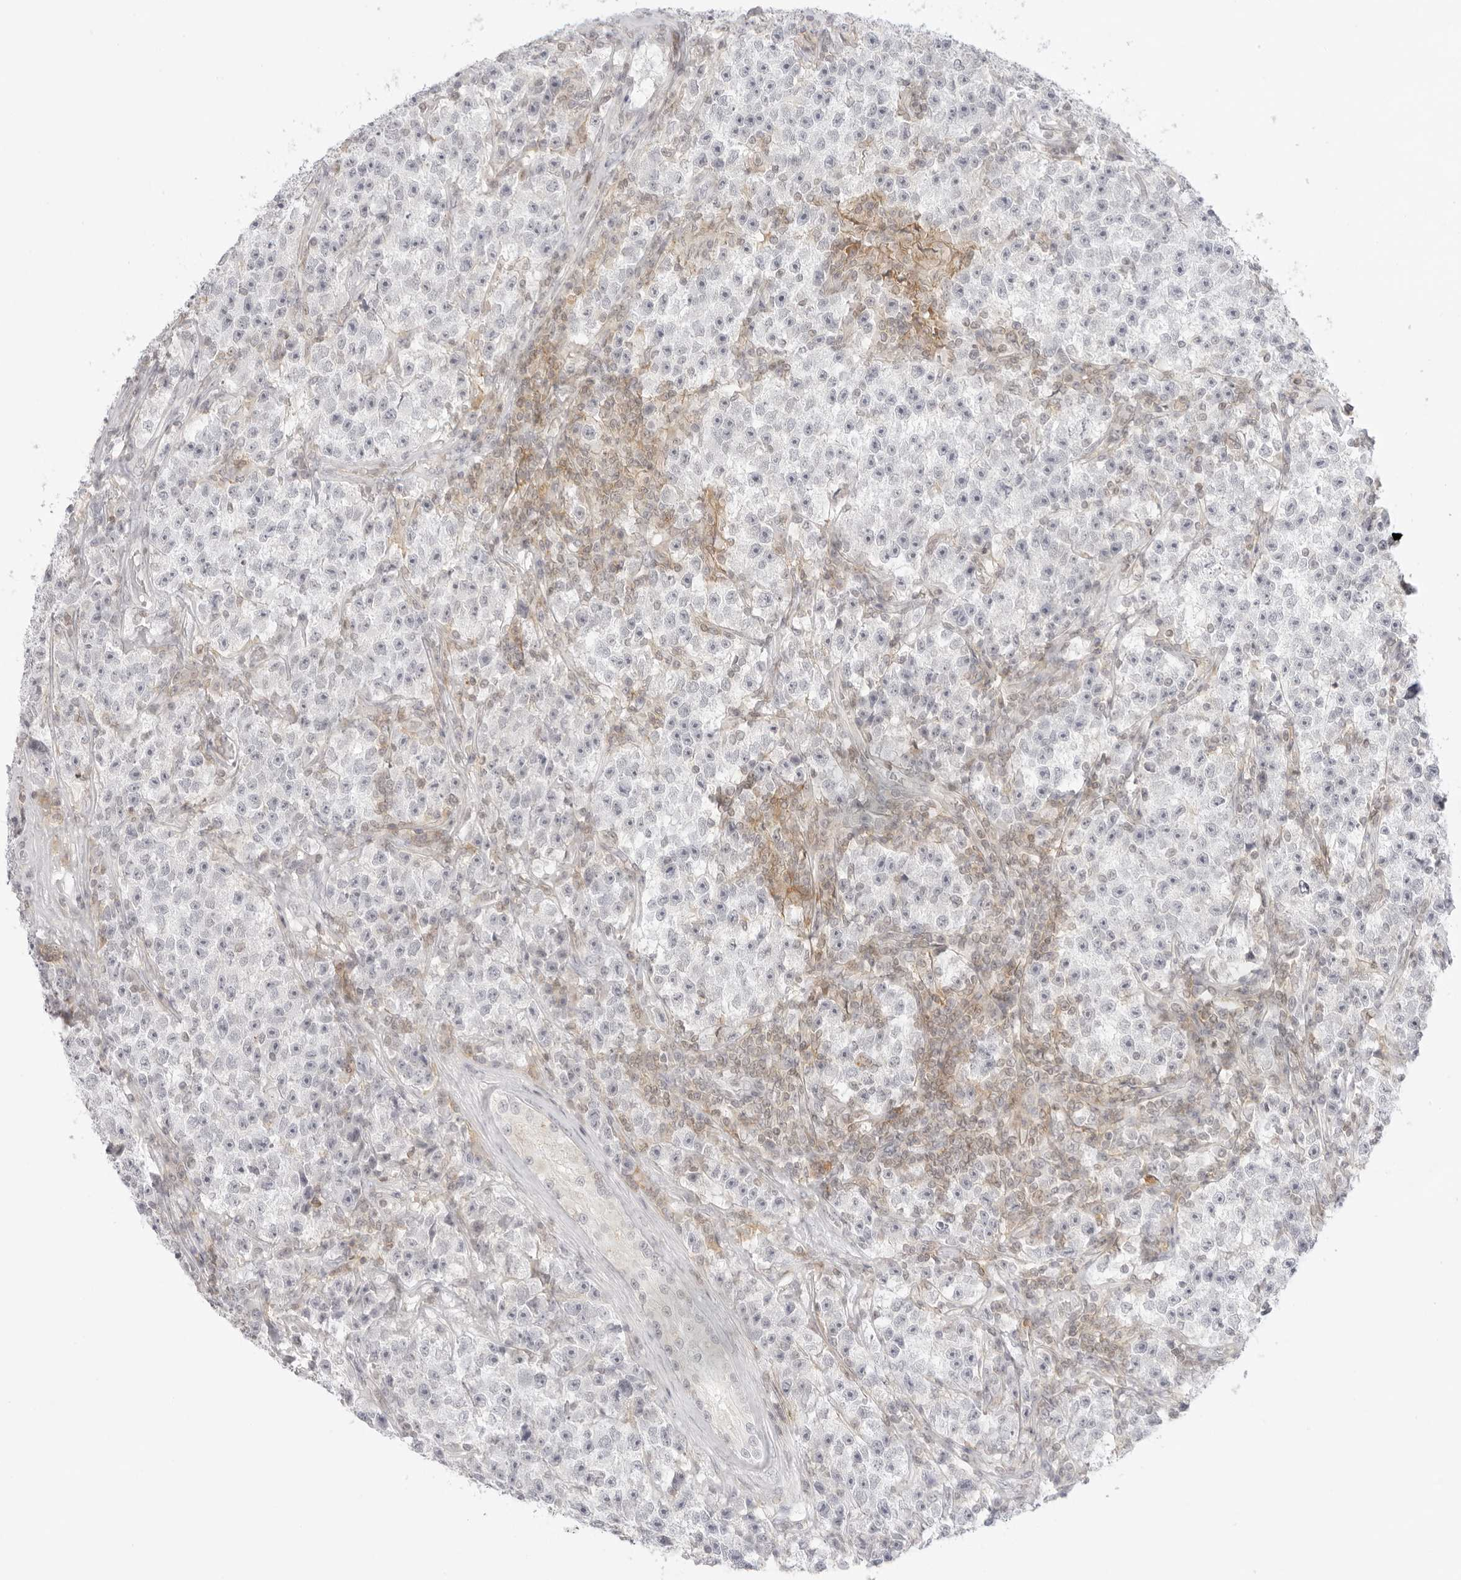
{"staining": {"intensity": "negative", "quantity": "none", "location": "none"}, "tissue": "testis cancer", "cell_type": "Tumor cells", "image_type": "cancer", "snomed": [{"axis": "morphology", "description": "Seminoma, NOS"}, {"axis": "topography", "description": "Testis"}], "caption": "Testis seminoma stained for a protein using IHC shows no staining tumor cells.", "gene": "TNFRSF14", "patient": {"sex": "male", "age": 22}}